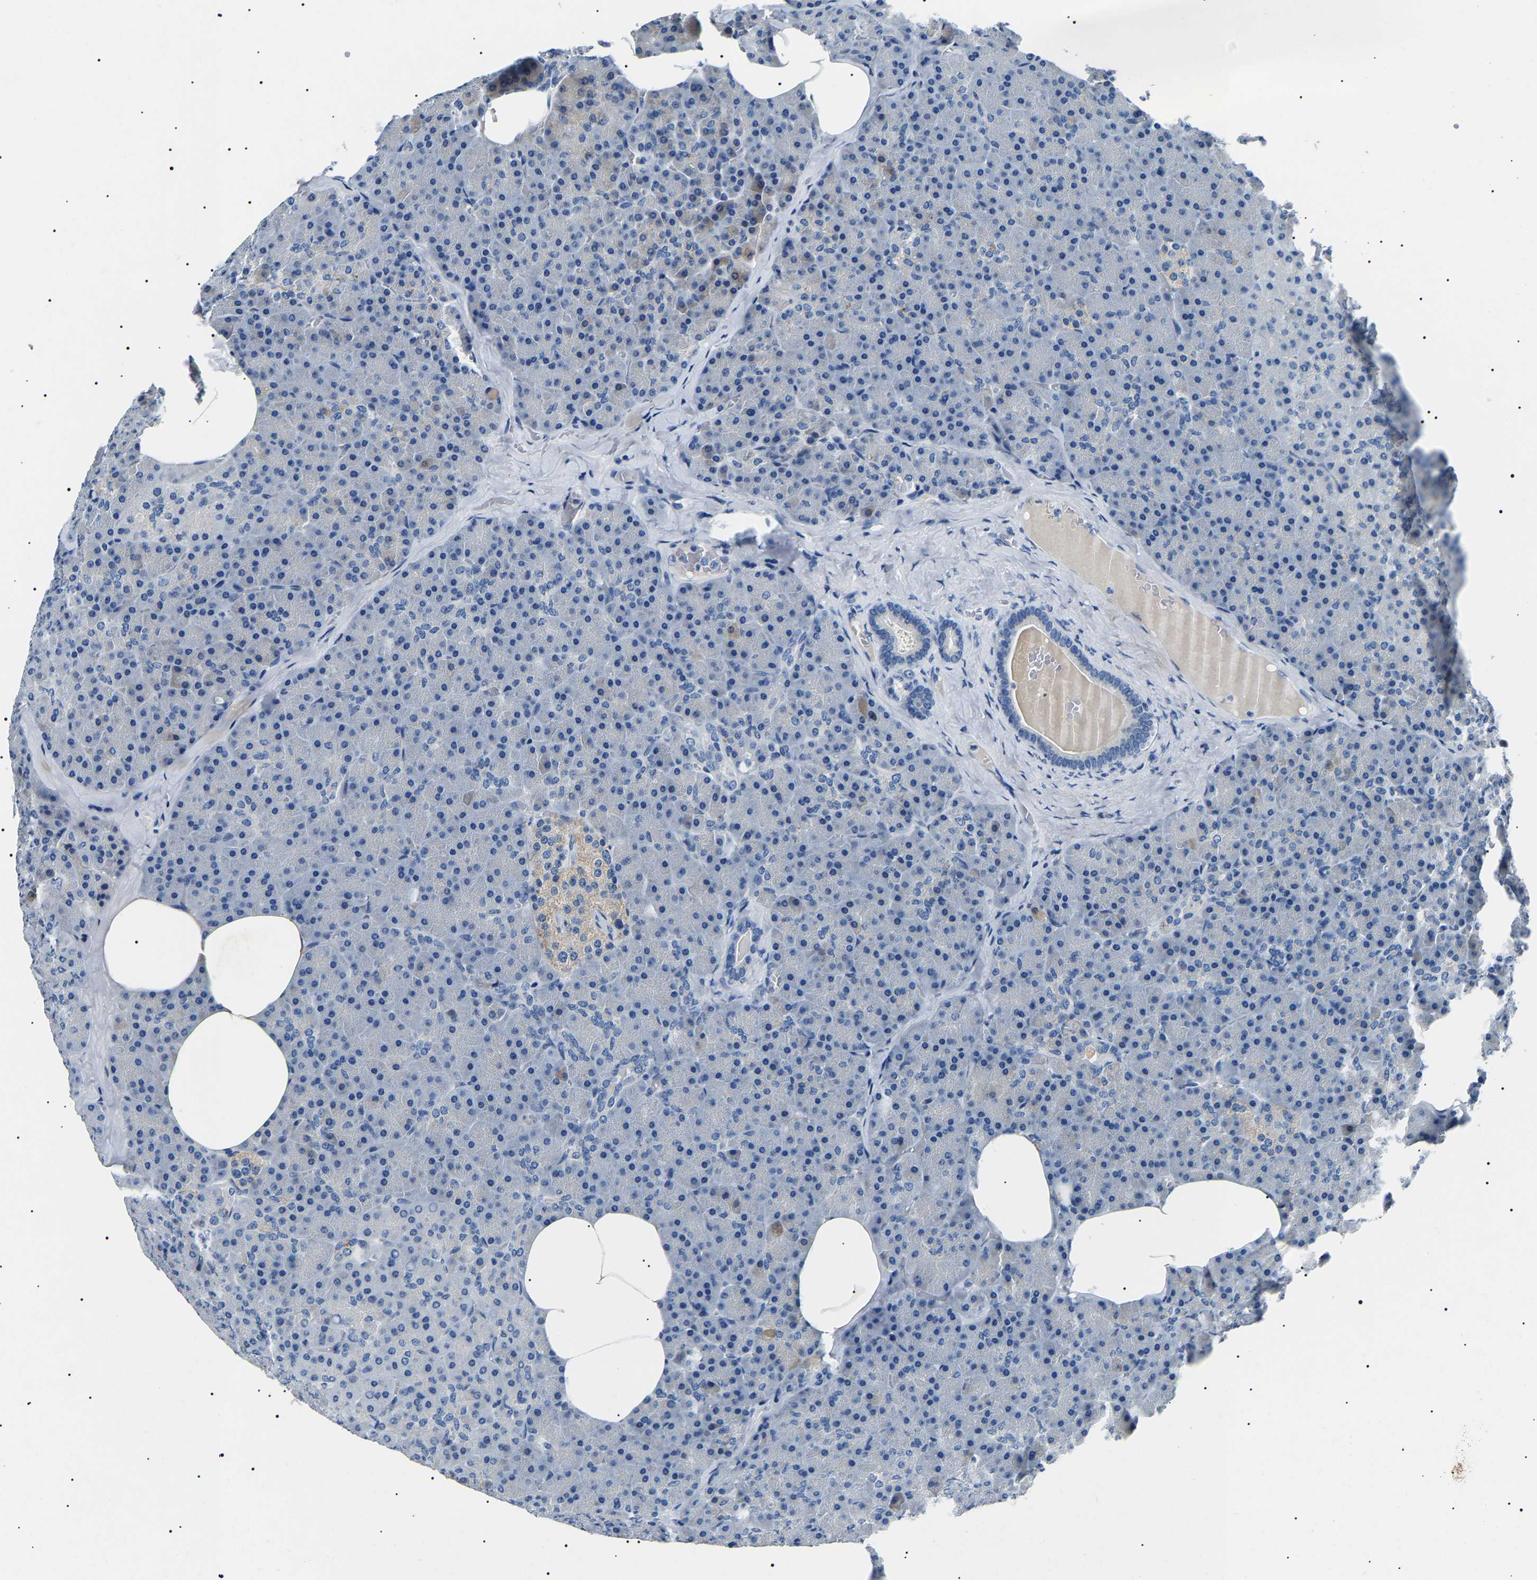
{"staining": {"intensity": "negative", "quantity": "none", "location": "none"}, "tissue": "pancreas", "cell_type": "Exocrine glandular cells", "image_type": "normal", "snomed": [{"axis": "morphology", "description": "Normal tissue, NOS"}, {"axis": "morphology", "description": "Carcinoid, malignant, NOS"}, {"axis": "topography", "description": "Pancreas"}], "caption": "Immunohistochemistry of benign pancreas demonstrates no positivity in exocrine glandular cells. (Brightfield microscopy of DAB IHC at high magnification).", "gene": "KLK15", "patient": {"sex": "female", "age": 35}}